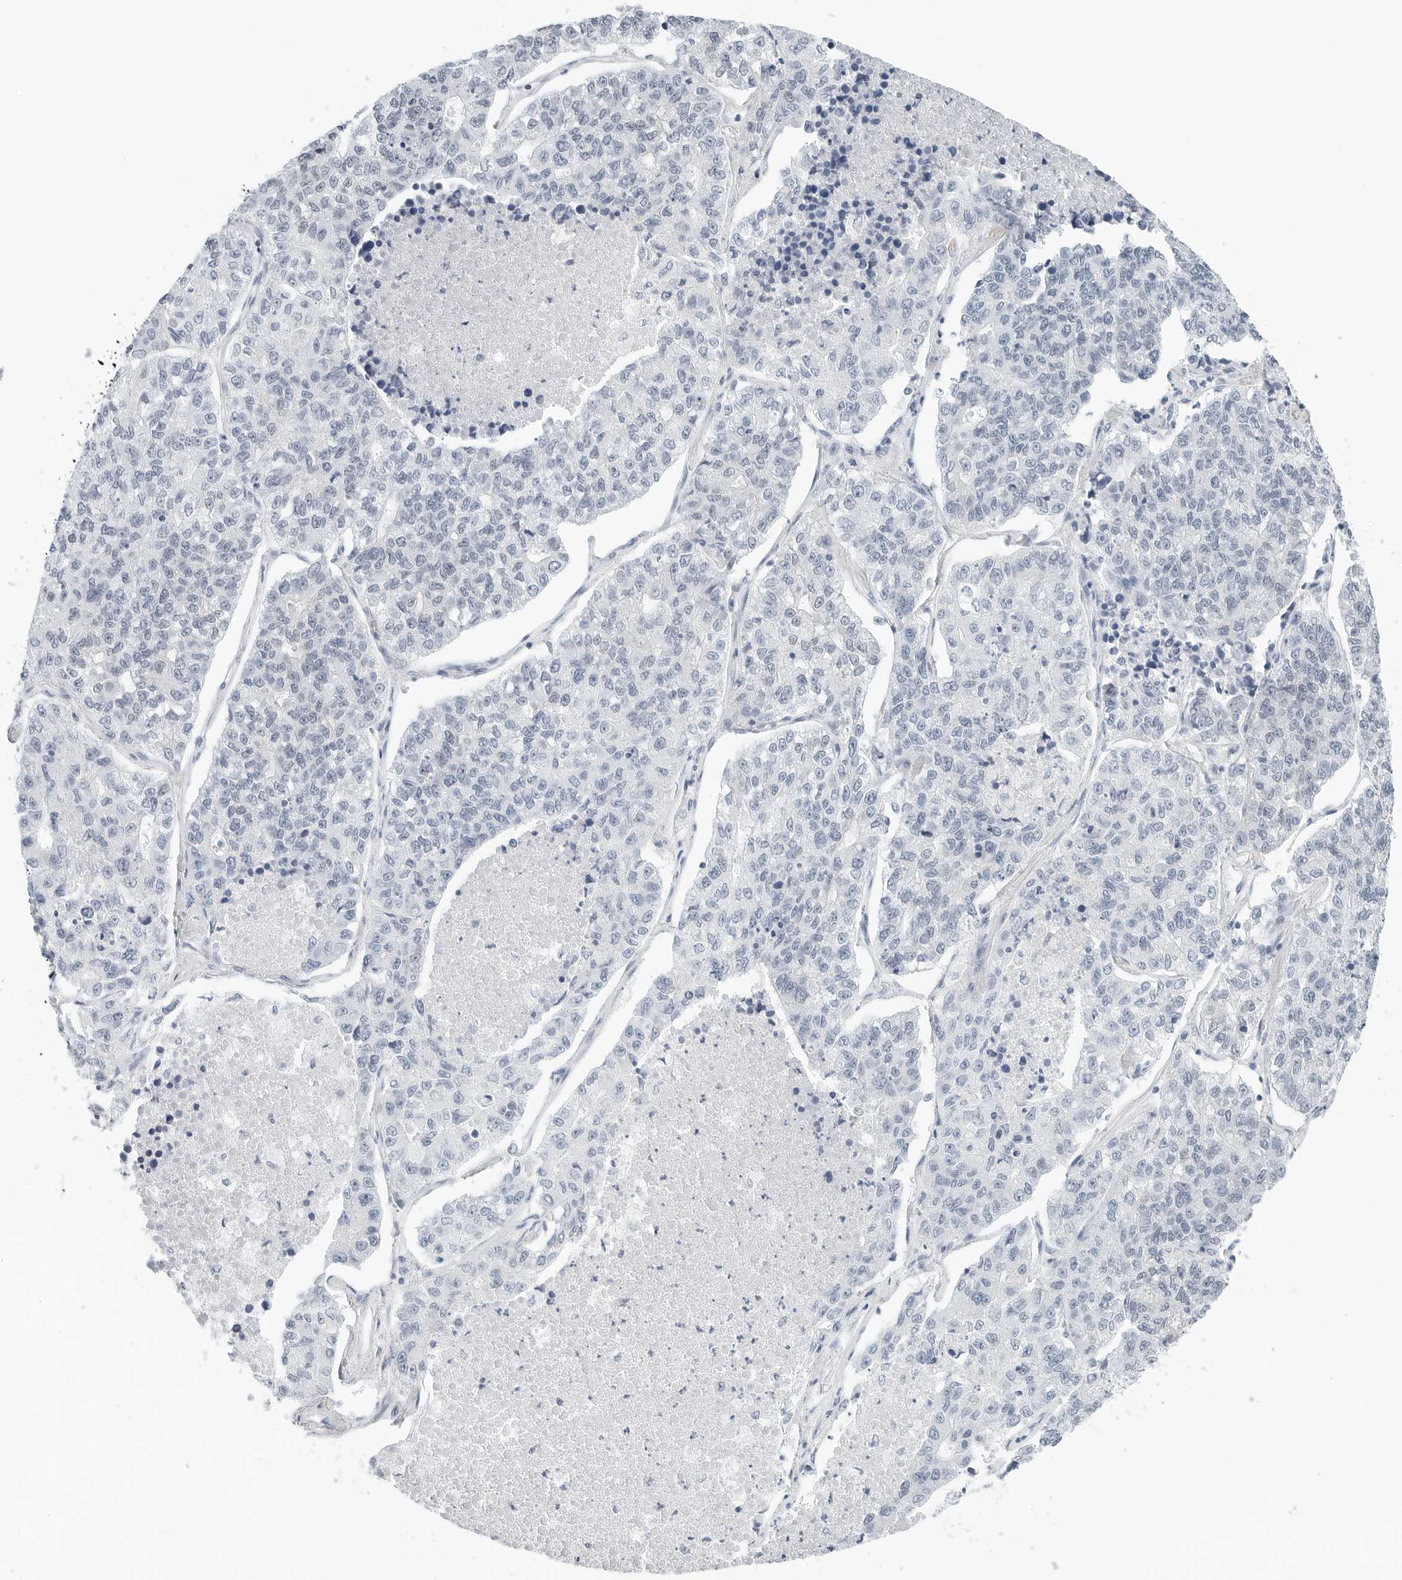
{"staining": {"intensity": "negative", "quantity": "none", "location": "none"}, "tissue": "lung cancer", "cell_type": "Tumor cells", "image_type": "cancer", "snomed": [{"axis": "morphology", "description": "Adenocarcinoma, NOS"}, {"axis": "topography", "description": "Lung"}], "caption": "An immunohistochemistry (IHC) image of lung adenocarcinoma is shown. There is no staining in tumor cells of lung adenocarcinoma.", "gene": "NTMT2", "patient": {"sex": "male", "age": 49}}